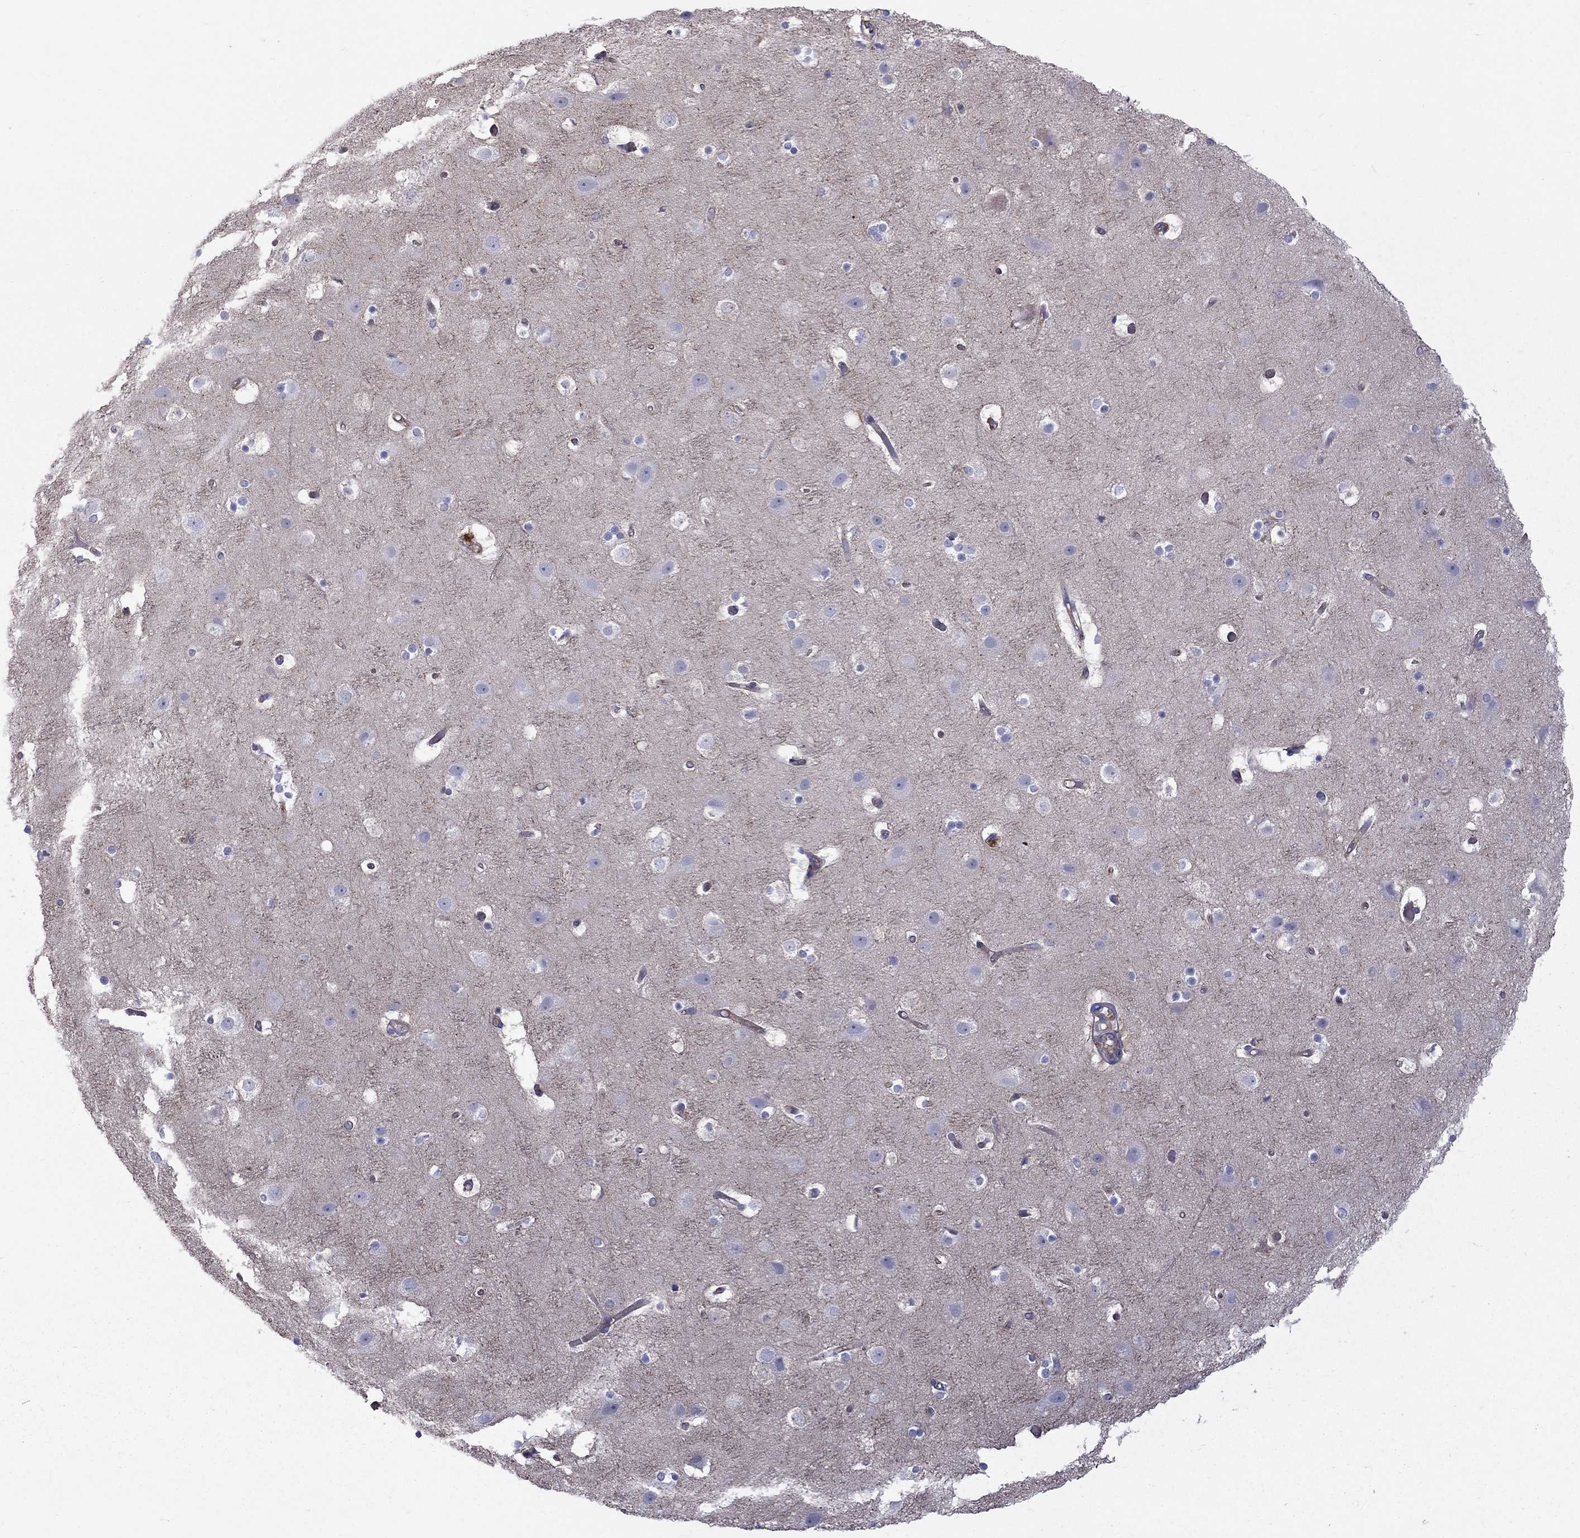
{"staining": {"intensity": "negative", "quantity": "none", "location": "none"}, "tissue": "cerebral cortex", "cell_type": "Endothelial cells", "image_type": "normal", "snomed": [{"axis": "morphology", "description": "Normal tissue, NOS"}, {"axis": "topography", "description": "Cerebral cortex"}], "caption": "Immunohistochemistry micrograph of normal human cerebral cortex stained for a protein (brown), which reveals no positivity in endothelial cells.", "gene": "EIF4E3", "patient": {"sex": "female", "age": 52}}